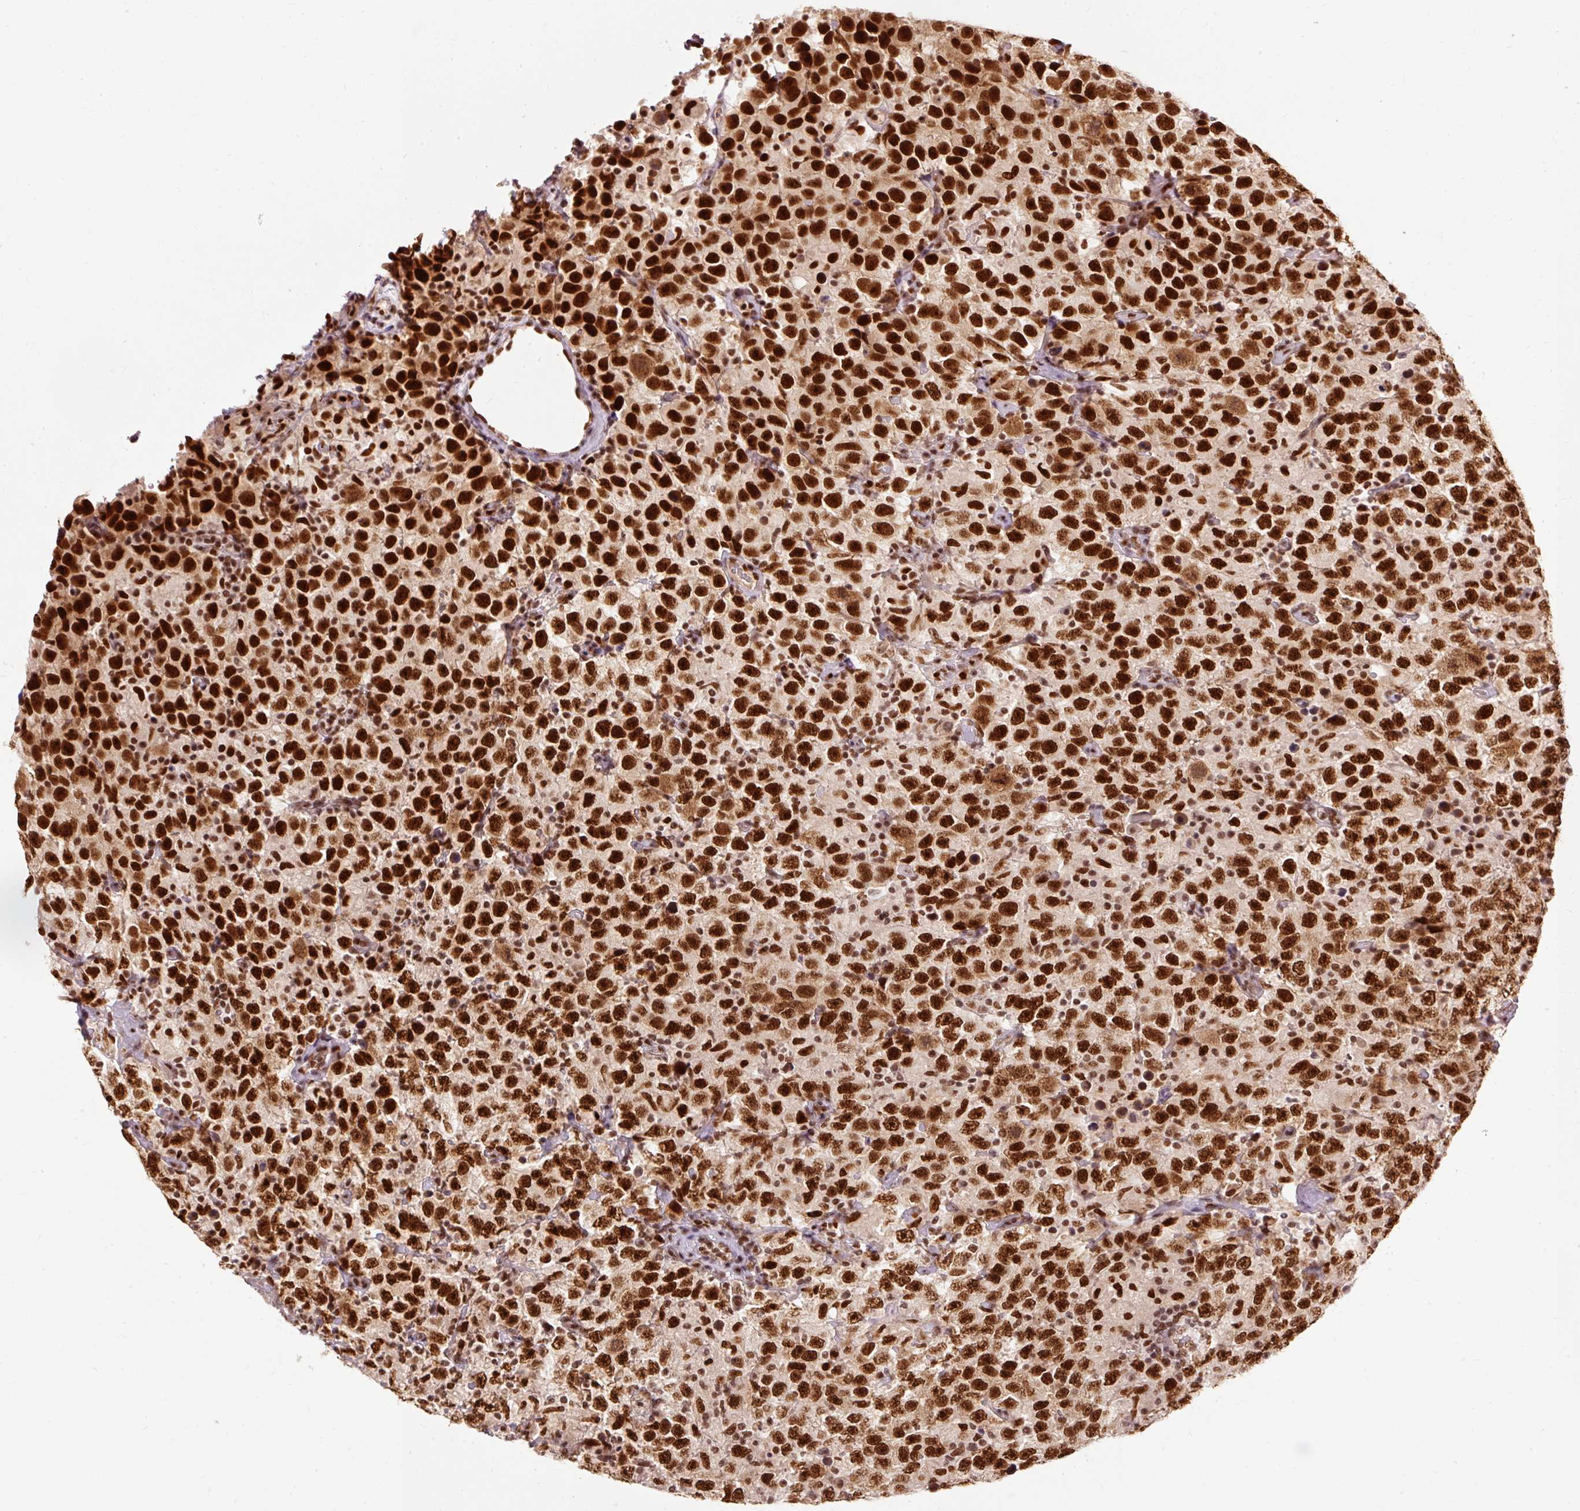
{"staining": {"intensity": "strong", "quantity": ">75%", "location": "nuclear"}, "tissue": "testis cancer", "cell_type": "Tumor cells", "image_type": "cancer", "snomed": [{"axis": "morphology", "description": "Seminoma, NOS"}, {"axis": "topography", "description": "Testis"}], "caption": "High-magnification brightfield microscopy of testis cancer stained with DAB (brown) and counterstained with hematoxylin (blue). tumor cells exhibit strong nuclear expression is appreciated in about>75% of cells.", "gene": "ZBTB44", "patient": {"sex": "male", "age": 41}}